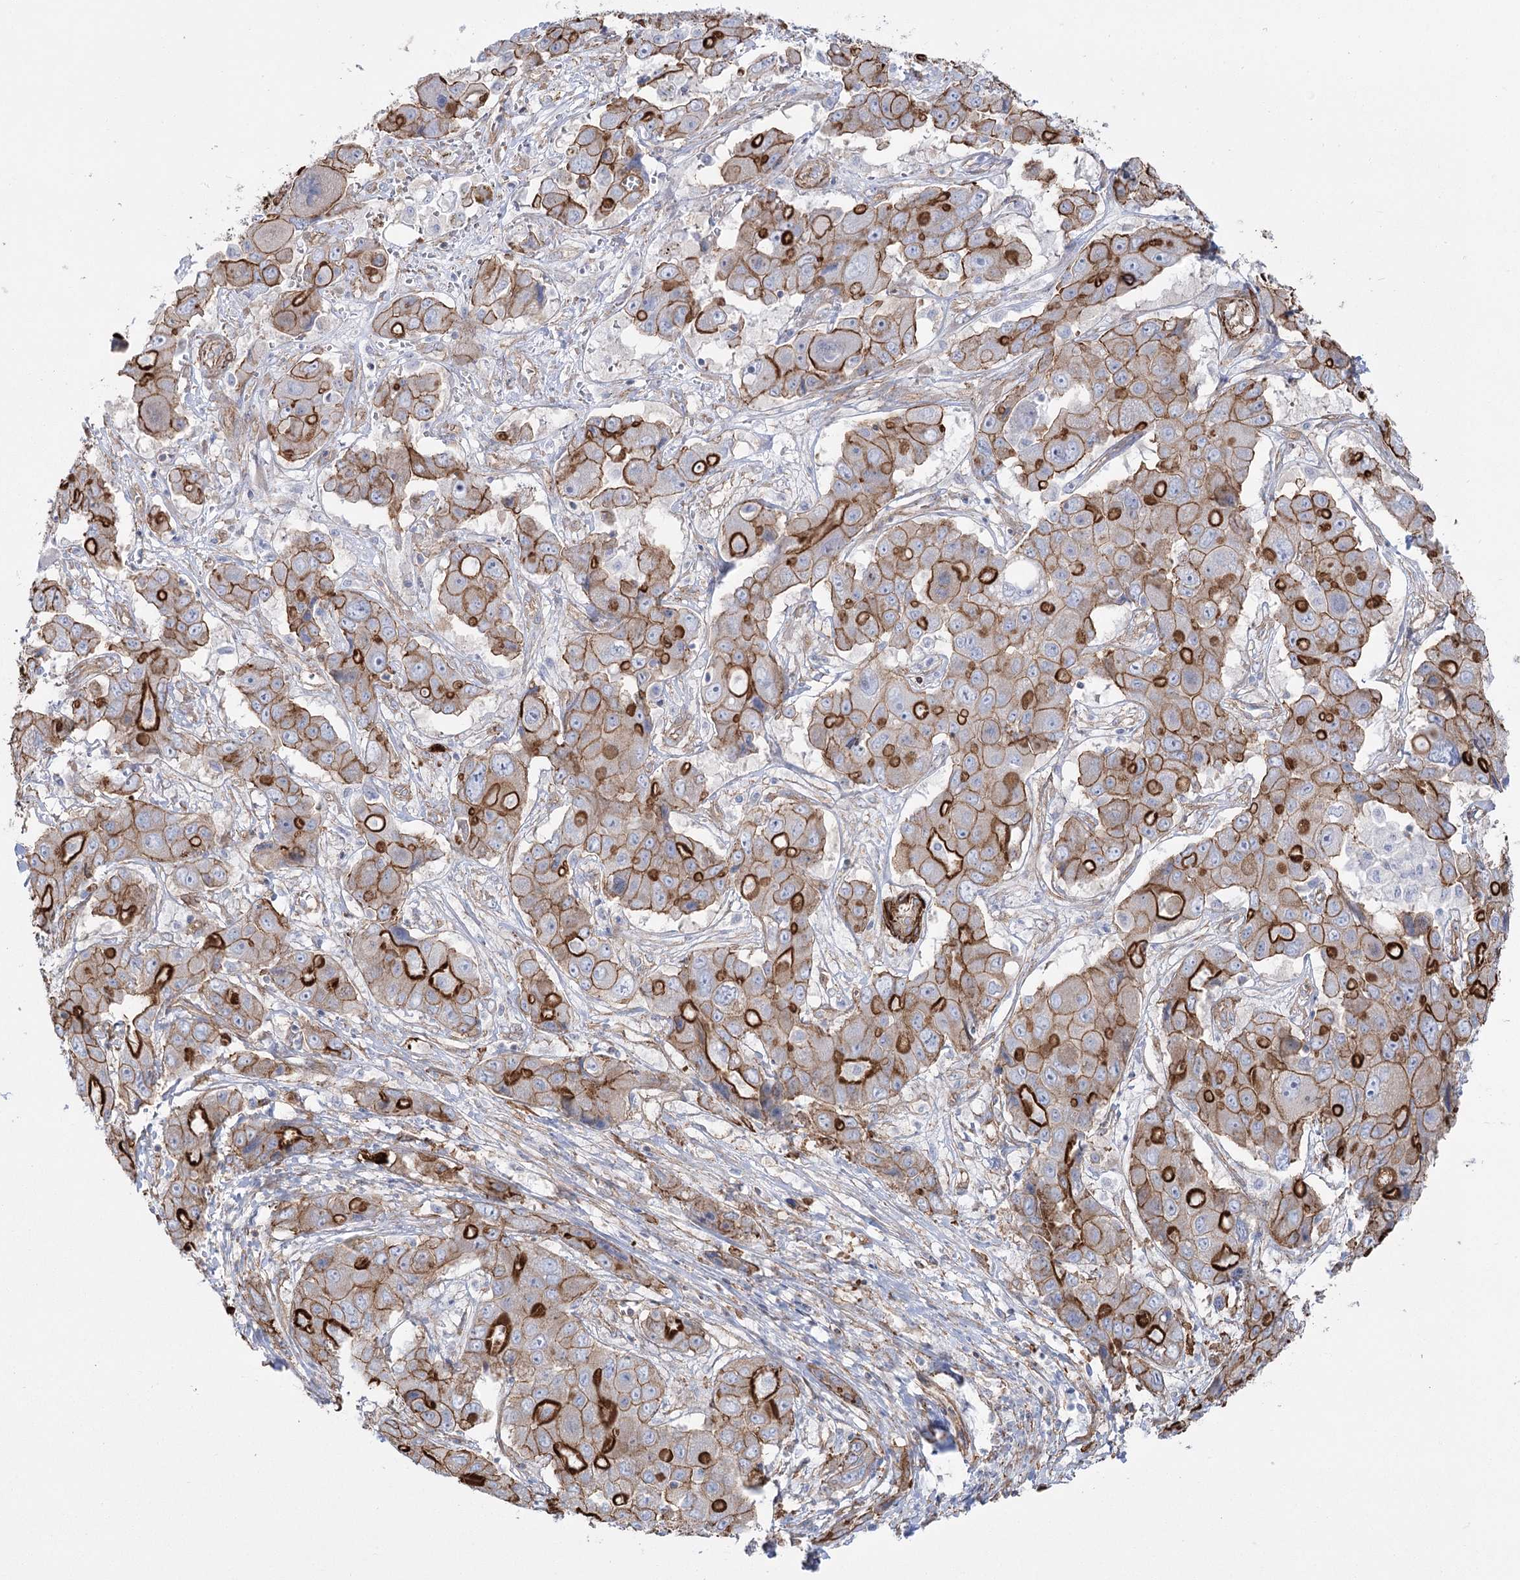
{"staining": {"intensity": "strong", "quantity": "25%-75%", "location": "cytoplasmic/membranous"}, "tissue": "liver cancer", "cell_type": "Tumor cells", "image_type": "cancer", "snomed": [{"axis": "morphology", "description": "Cholangiocarcinoma"}, {"axis": "topography", "description": "Liver"}], "caption": "The immunohistochemical stain highlights strong cytoplasmic/membranous positivity in tumor cells of liver cholangiocarcinoma tissue.", "gene": "PLEKHA5", "patient": {"sex": "male", "age": 67}}